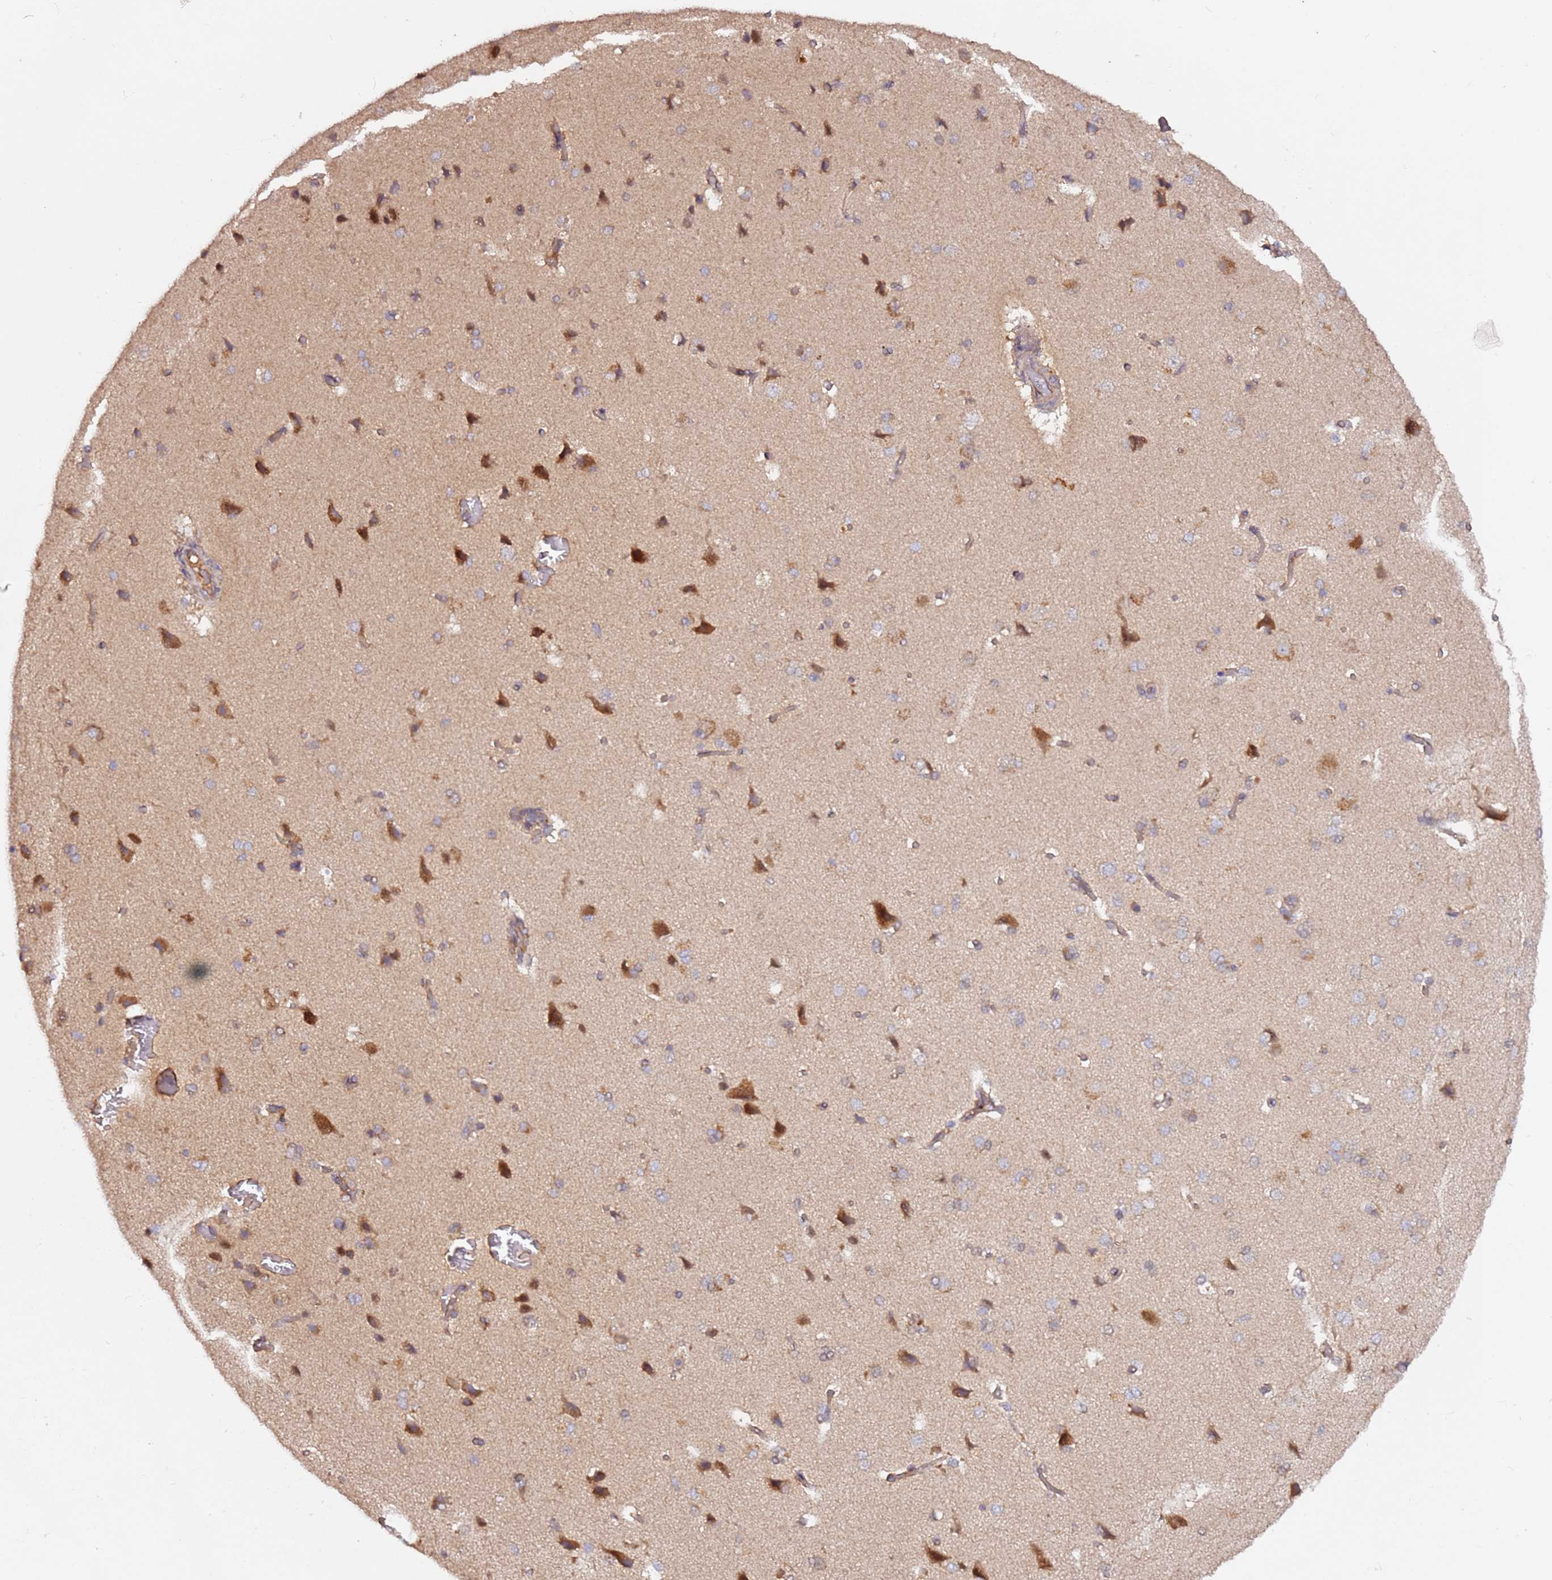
{"staining": {"intensity": "negative", "quantity": "none", "location": "none"}, "tissue": "cerebral cortex", "cell_type": "Endothelial cells", "image_type": "normal", "snomed": [{"axis": "morphology", "description": "Normal tissue, NOS"}, {"axis": "topography", "description": "Cerebral cortex"}], "caption": "A photomicrograph of human cerebral cortex is negative for staining in endothelial cells.", "gene": "ALG11", "patient": {"sex": "male", "age": 62}}